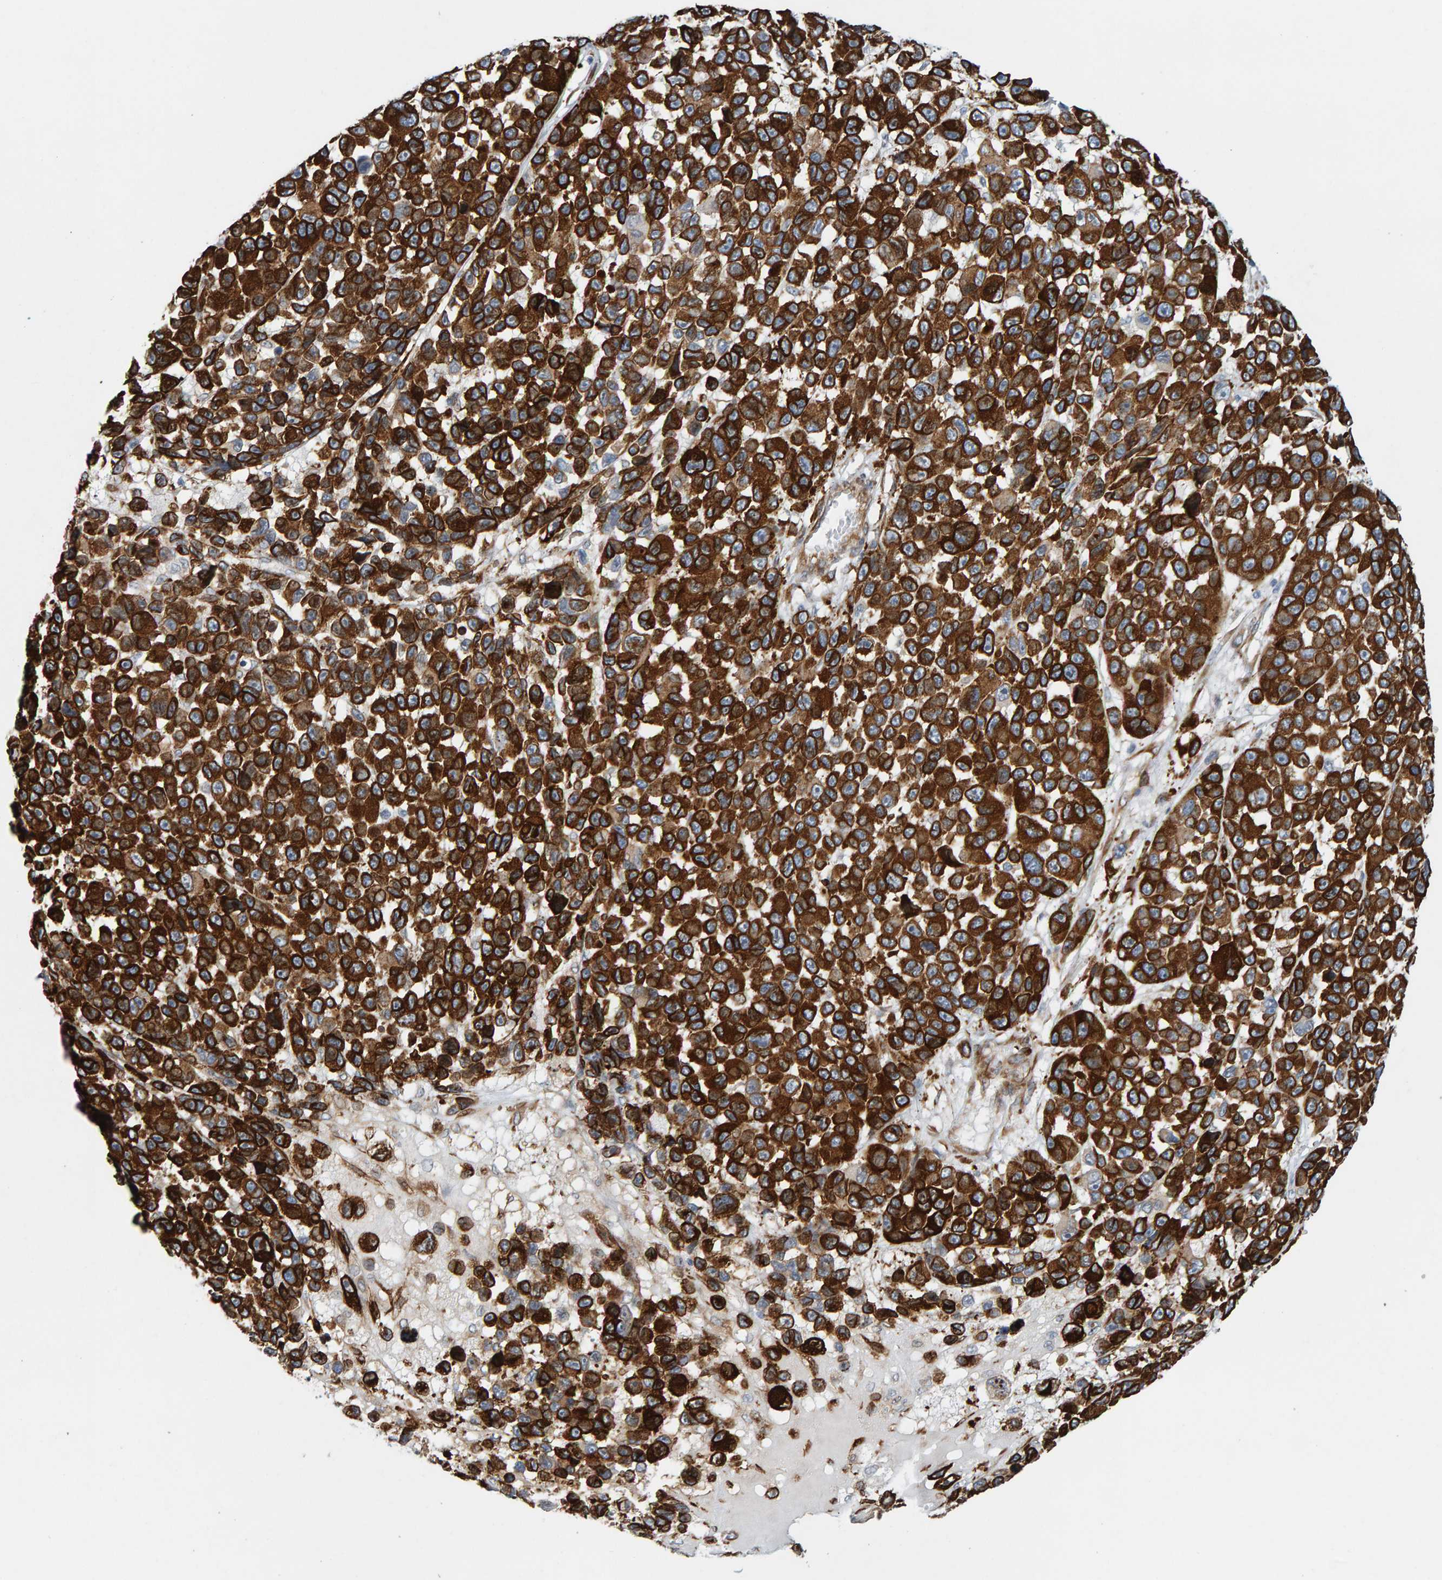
{"staining": {"intensity": "strong", "quantity": ">75%", "location": "cytoplasmic/membranous"}, "tissue": "melanoma", "cell_type": "Tumor cells", "image_type": "cancer", "snomed": [{"axis": "morphology", "description": "Malignant melanoma, NOS"}, {"axis": "topography", "description": "Skin"}], "caption": "Melanoma stained with a brown dye displays strong cytoplasmic/membranous positive positivity in approximately >75% of tumor cells.", "gene": "MMP16", "patient": {"sex": "male", "age": 53}}